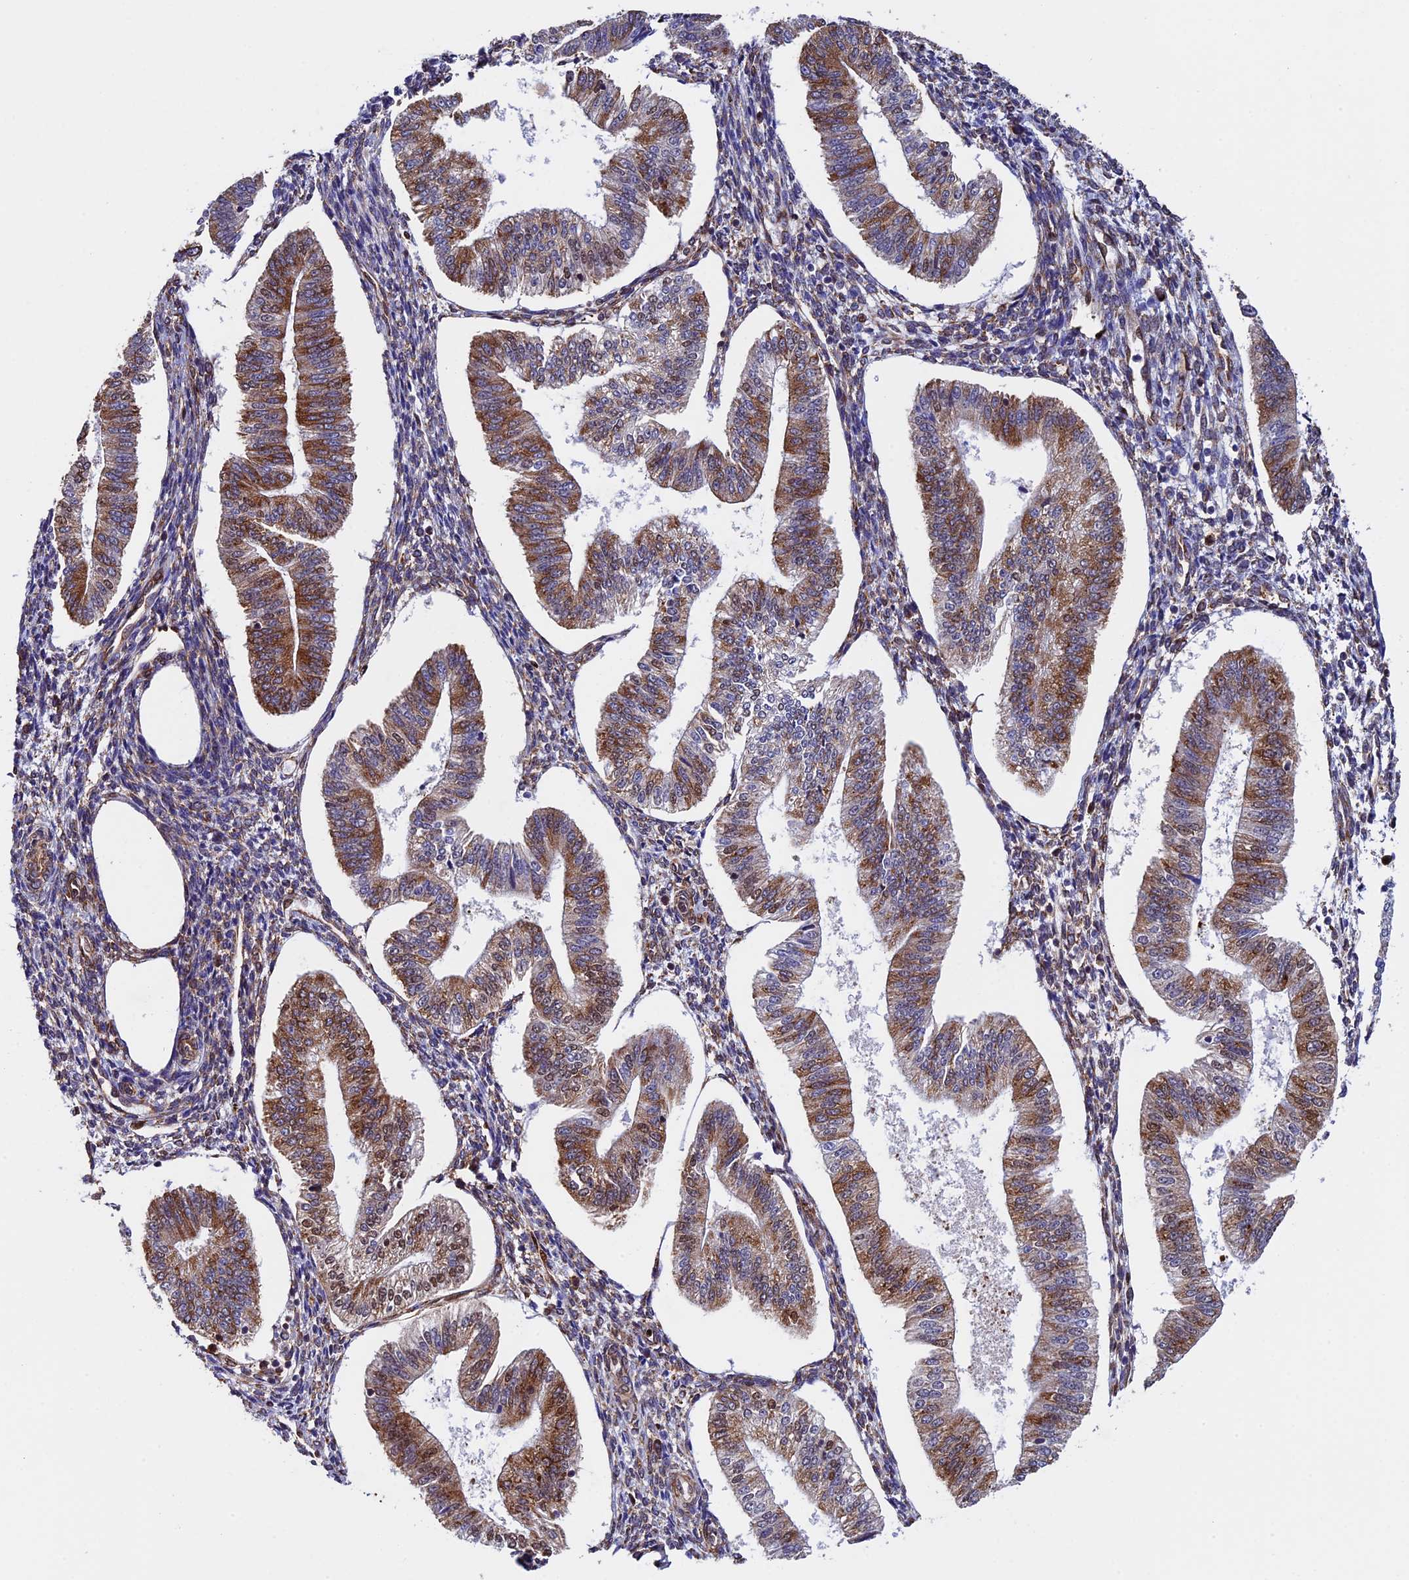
{"staining": {"intensity": "moderate", "quantity": "25%-75%", "location": "cytoplasmic/membranous"}, "tissue": "endometrium", "cell_type": "Cells in endometrial stroma", "image_type": "normal", "snomed": [{"axis": "morphology", "description": "Normal tissue, NOS"}, {"axis": "topography", "description": "Endometrium"}], "caption": "Immunohistochemical staining of normal endometrium exhibits moderate cytoplasmic/membranous protein positivity in approximately 25%-75% of cells in endometrial stroma.", "gene": "SLC9A5", "patient": {"sex": "female", "age": 34}}